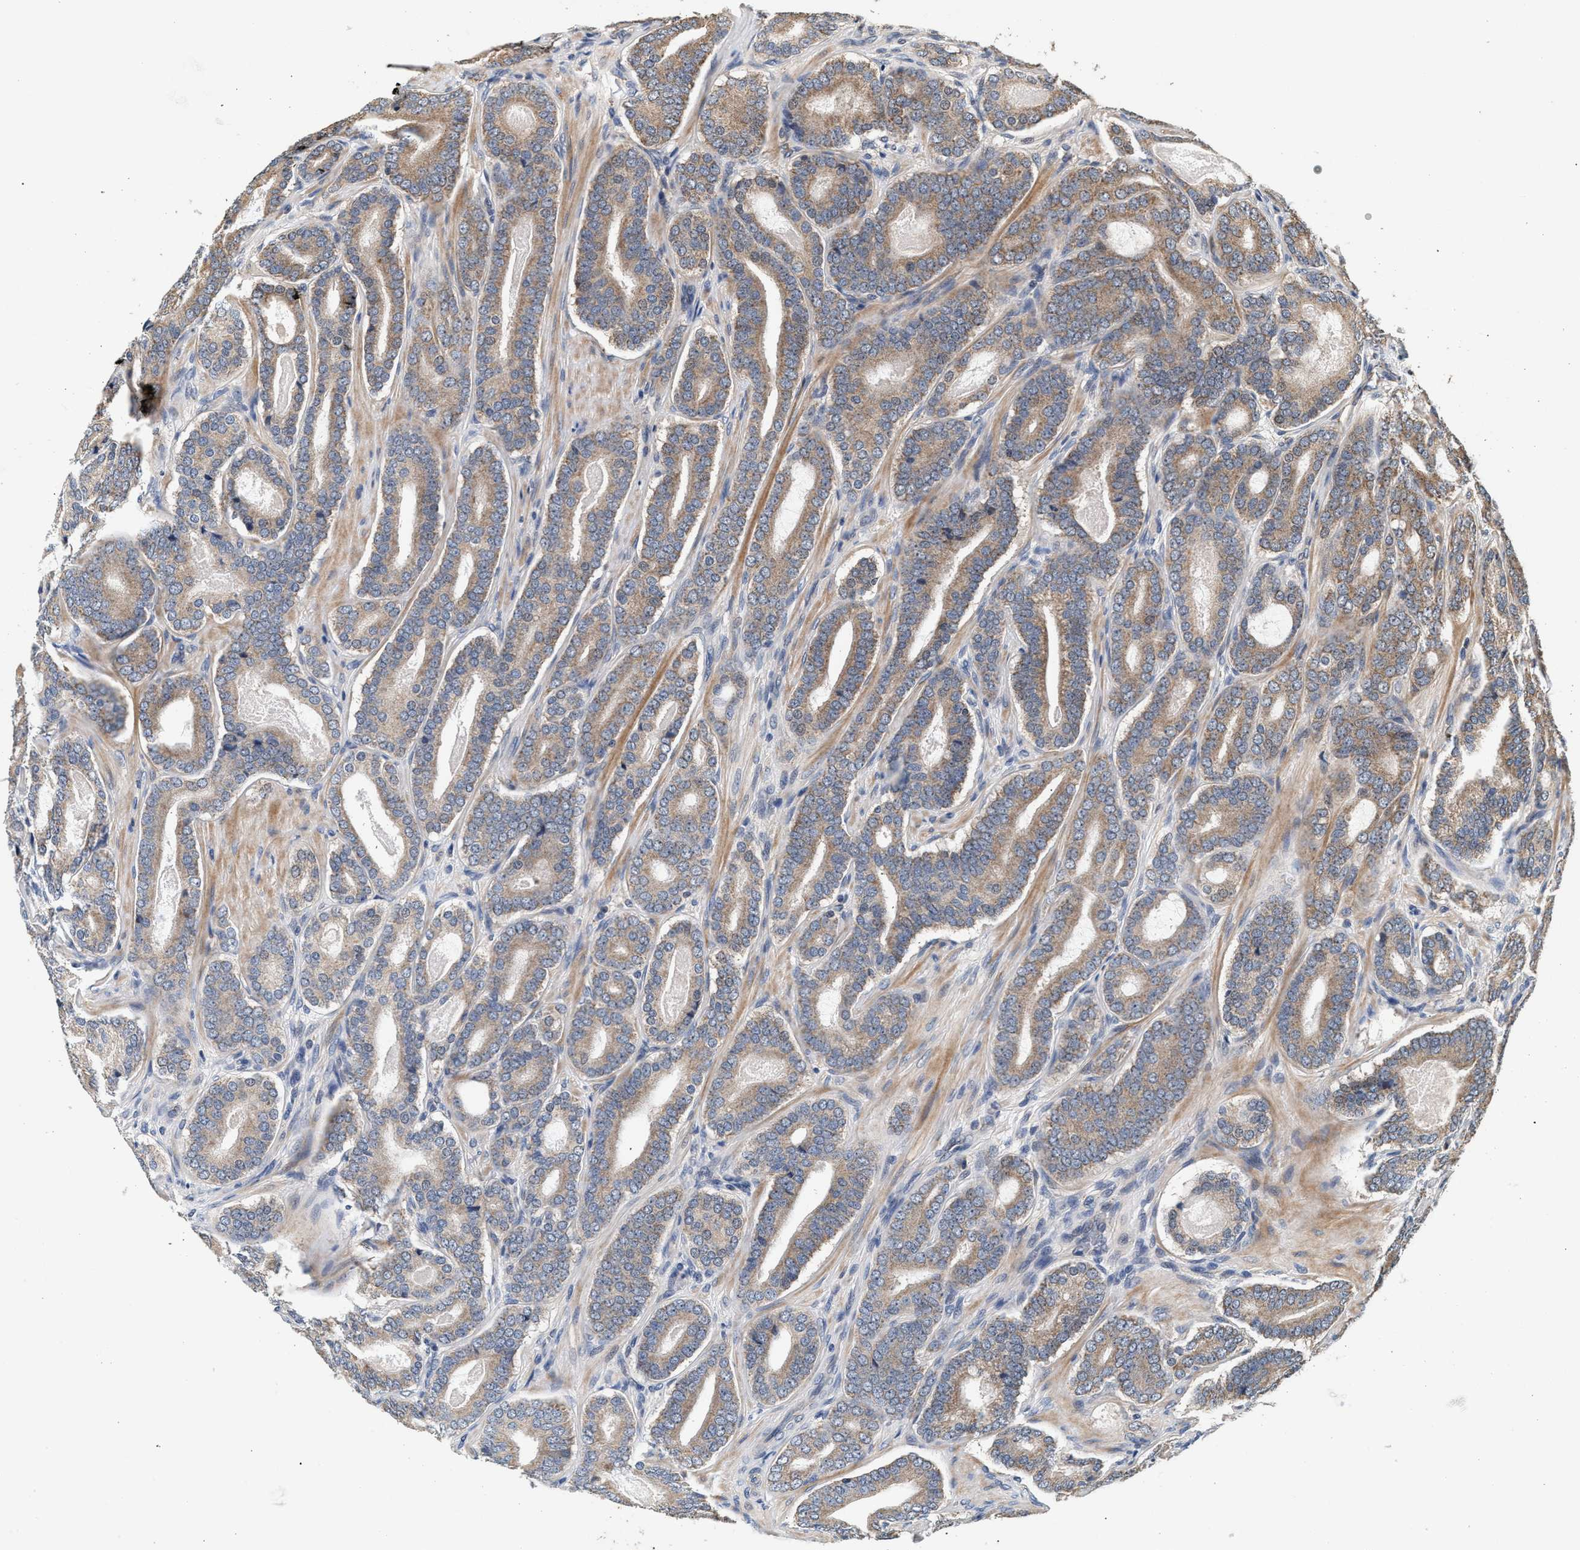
{"staining": {"intensity": "moderate", "quantity": ">75%", "location": "cytoplasmic/membranous"}, "tissue": "prostate cancer", "cell_type": "Tumor cells", "image_type": "cancer", "snomed": [{"axis": "morphology", "description": "Adenocarcinoma, High grade"}, {"axis": "topography", "description": "Prostate"}], "caption": "Tumor cells reveal medium levels of moderate cytoplasmic/membranous positivity in approximately >75% of cells in prostate adenocarcinoma (high-grade). (DAB IHC with brightfield microscopy, high magnification).", "gene": "PTGR3", "patient": {"sex": "male", "age": 60}}